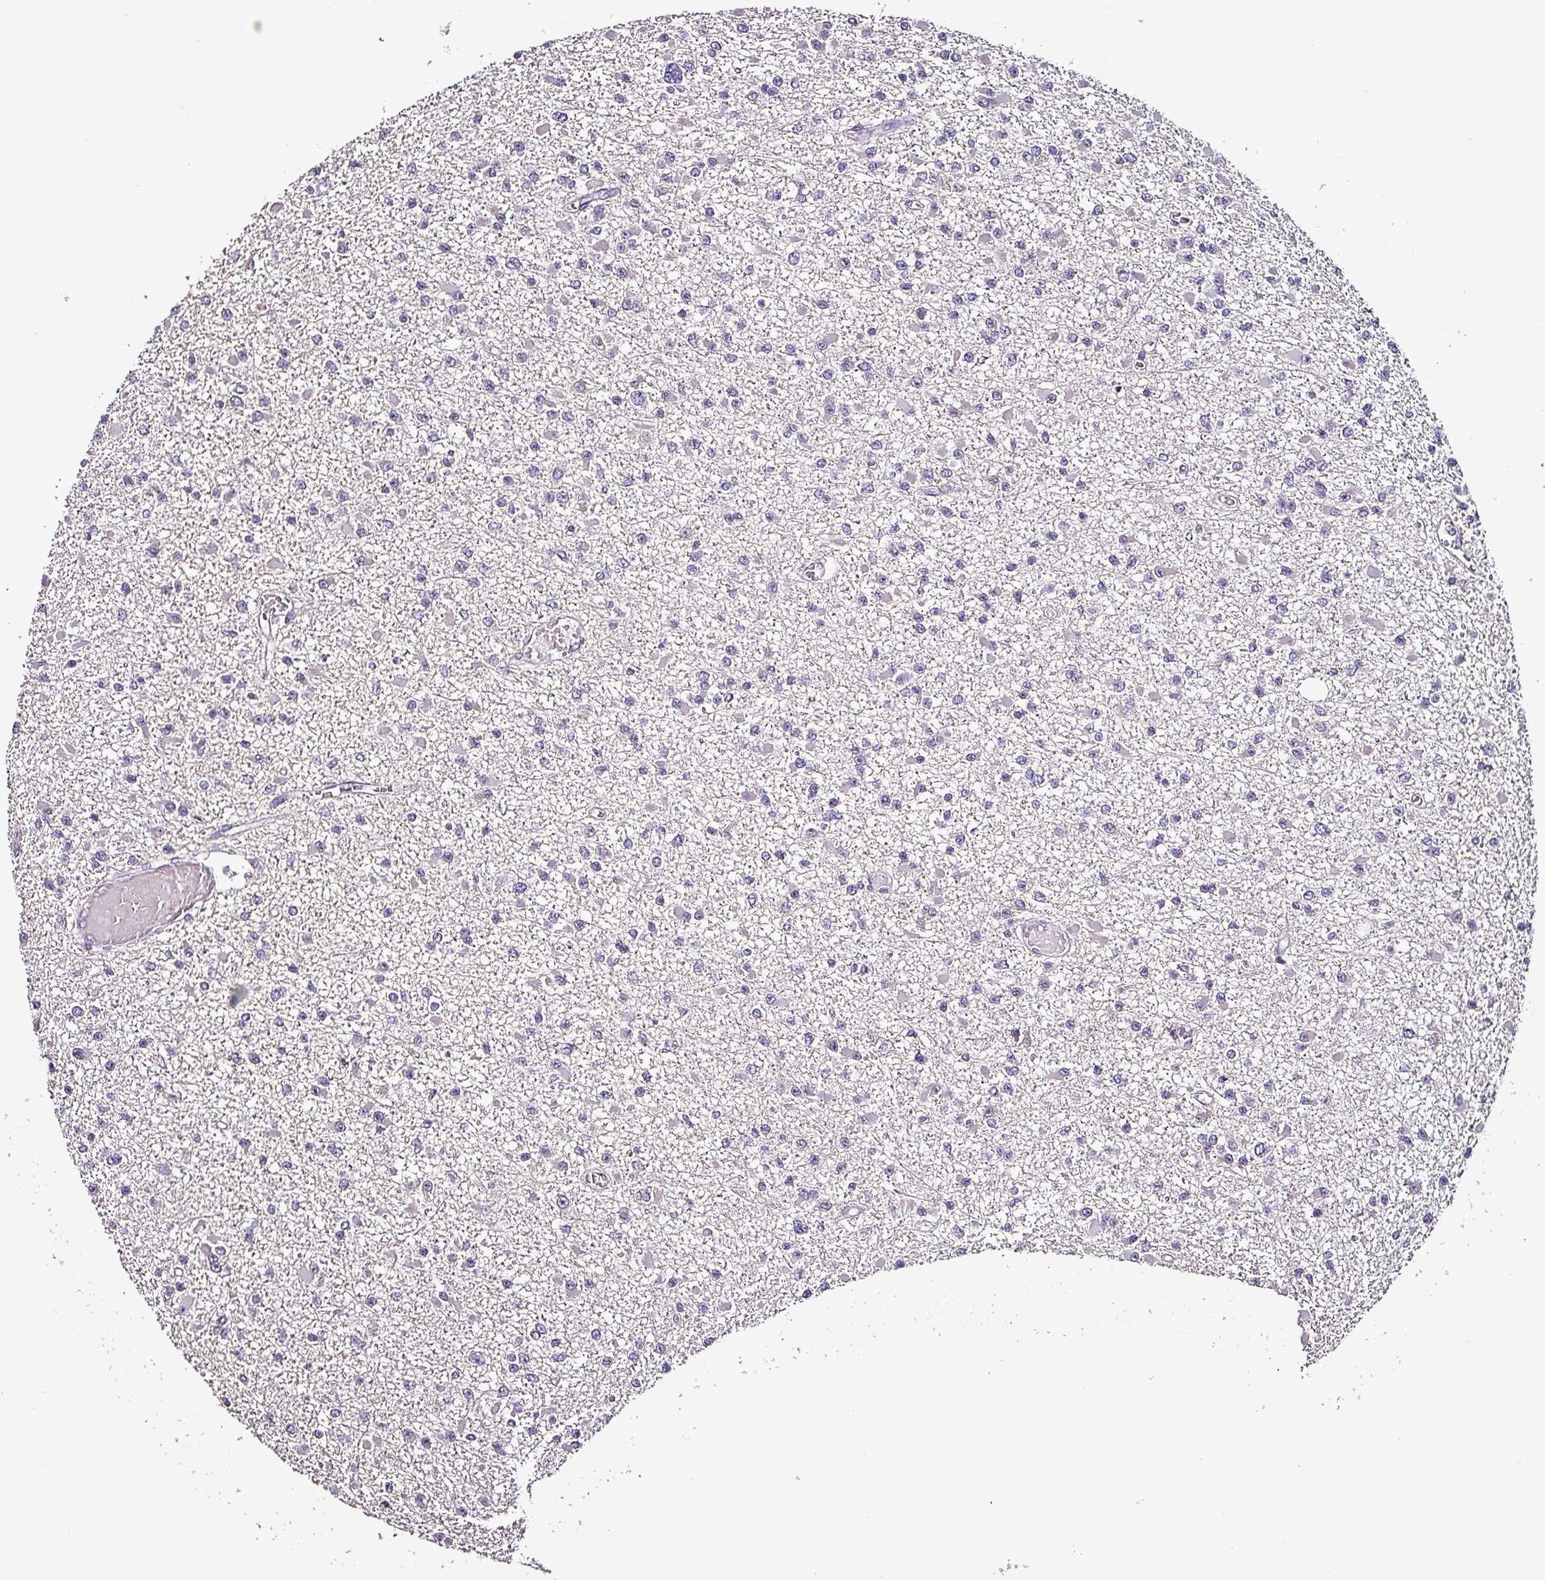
{"staining": {"intensity": "negative", "quantity": "none", "location": "none"}, "tissue": "glioma", "cell_type": "Tumor cells", "image_type": "cancer", "snomed": [{"axis": "morphology", "description": "Glioma, malignant, Low grade"}, {"axis": "topography", "description": "Brain"}], "caption": "Human glioma stained for a protein using IHC exhibits no positivity in tumor cells.", "gene": "GRAPL", "patient": {"sex": "female", "age": 22}}